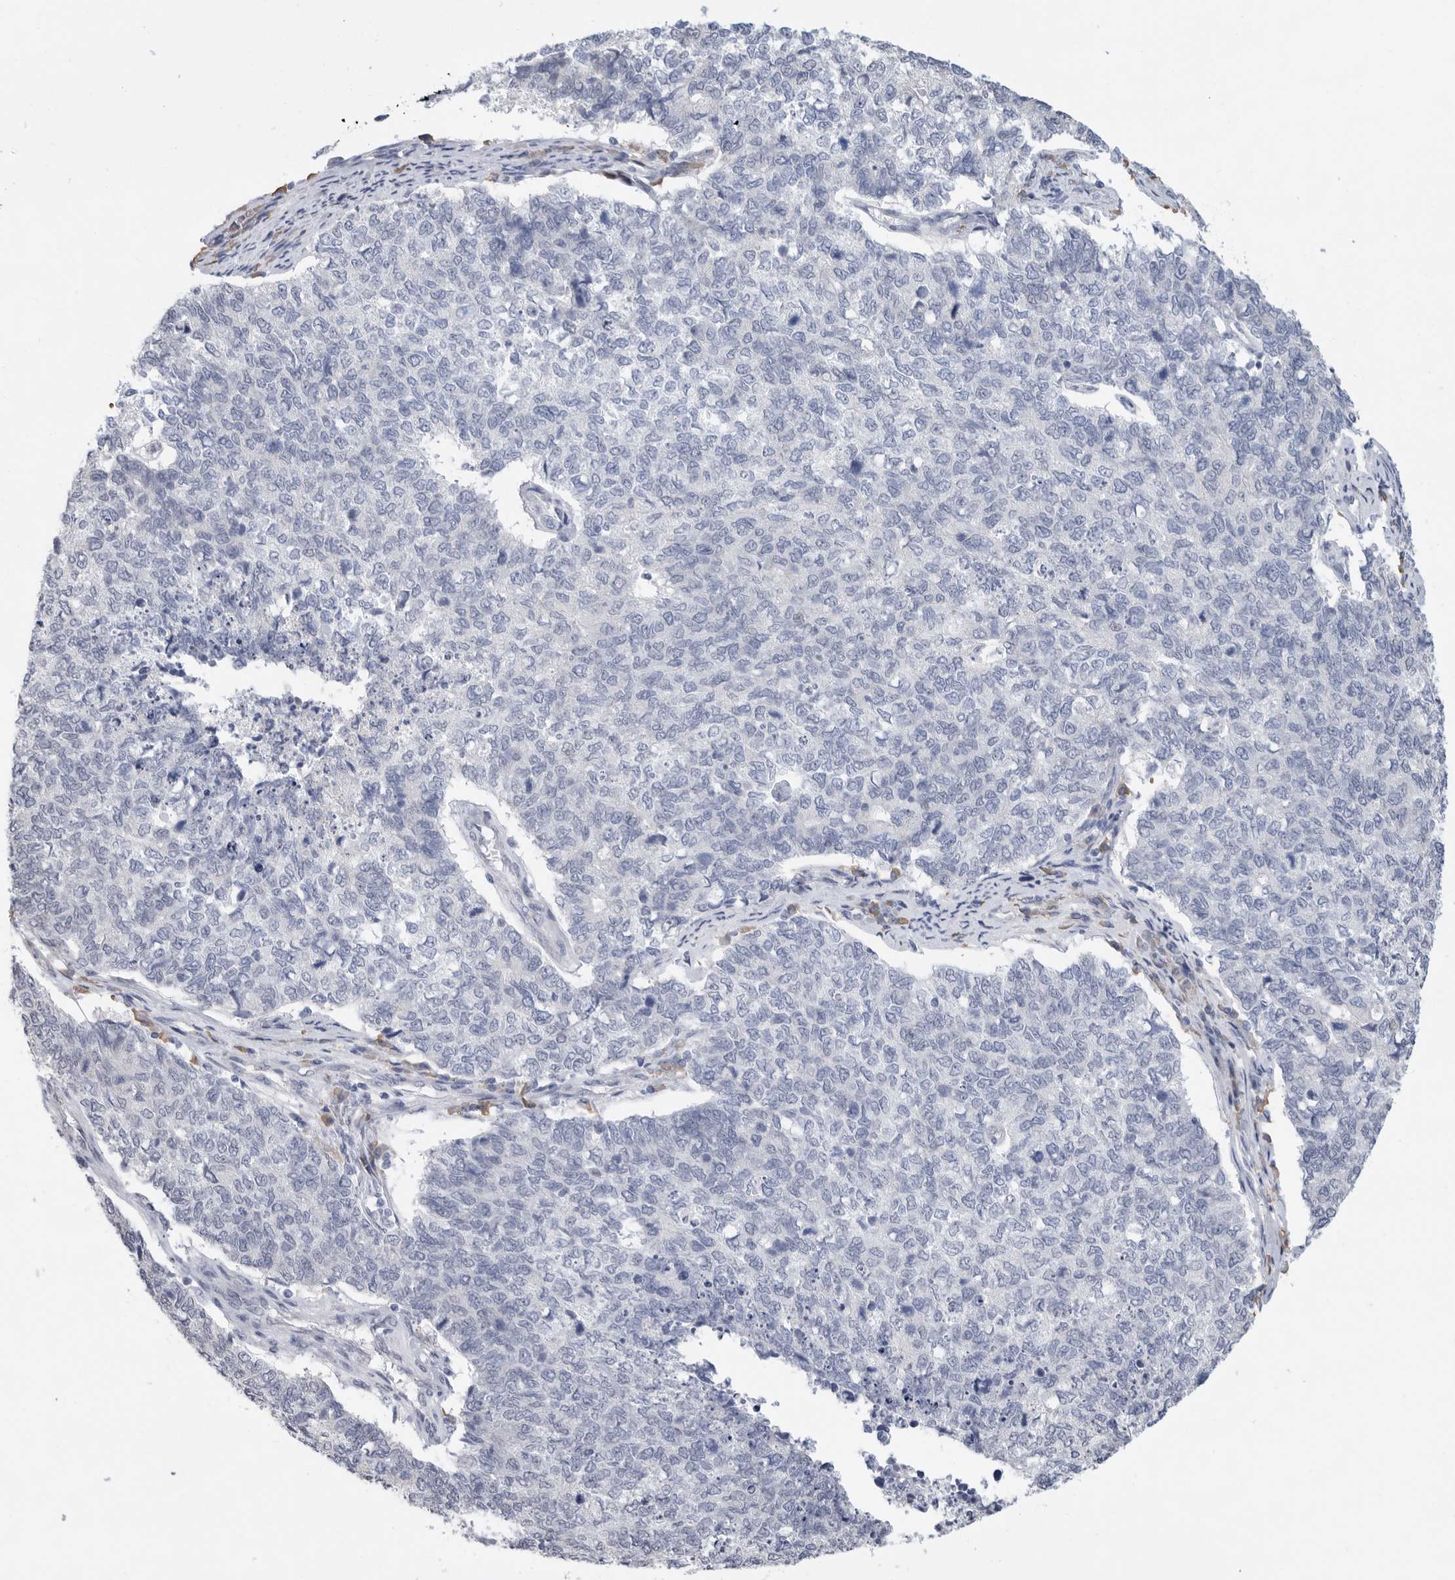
{"staining": {"intensity": "negative", "quantity": "none", "location": "none"}, "tissue": "cervical cancer", "cell_type": "Tumor cells", "image_type": "cancer", "snomed": [{"axis": "morphology", "description": "Squamous cell carcinoma, NOS"}, {"axis": "topography", "description": "Cervix"}], "caption": "Cervical cancer (squamous cell carcinoma) was stained to show a protein in brown. There is no significant staining in tumor cells.", "gene": "ARHGEF10", "patient": {"sex": "female", "age": 63}}